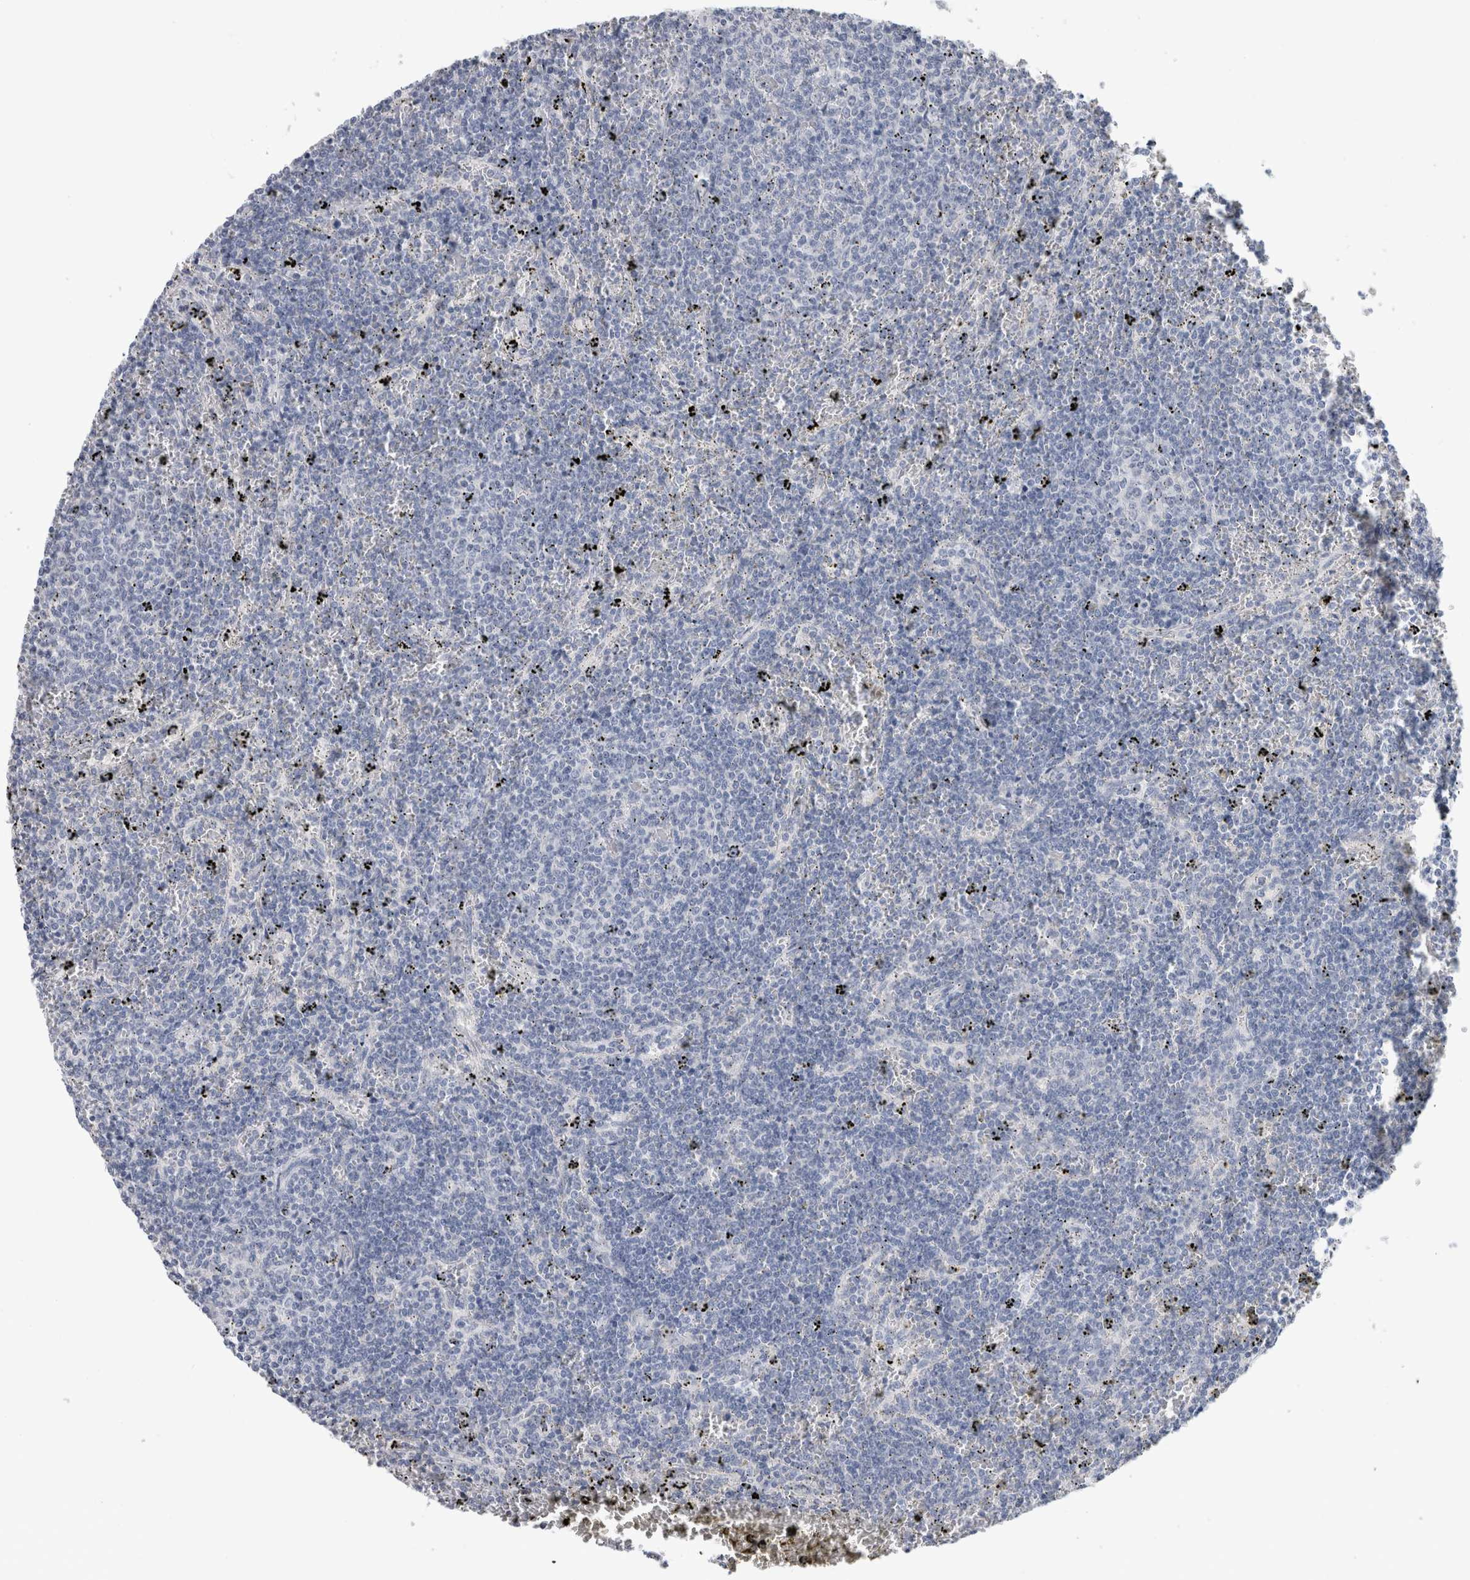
{"staining": {"intensity": "negative", "quantity": "none", "location": "none"}, "tissue": "lymphoma", "cell_type": "Tumor cells", "image_type": "cancer", "snomed": [{"axis": "morphology", "description": "Malignant lymphoma, non-Hodgkin's type, Low grade"}, {"axis": "topography", "description": "Spleen"}], "caption": "Immunohistochemistry photomicrograph of neoplastic tissue: human low-grade malignant lymphoma, non-Hodgkin's type stained with DAB reveals no significant protein staining in tumor cells.", "gene": "BCAN", "patient": {"sex": "female", "age": 50}}